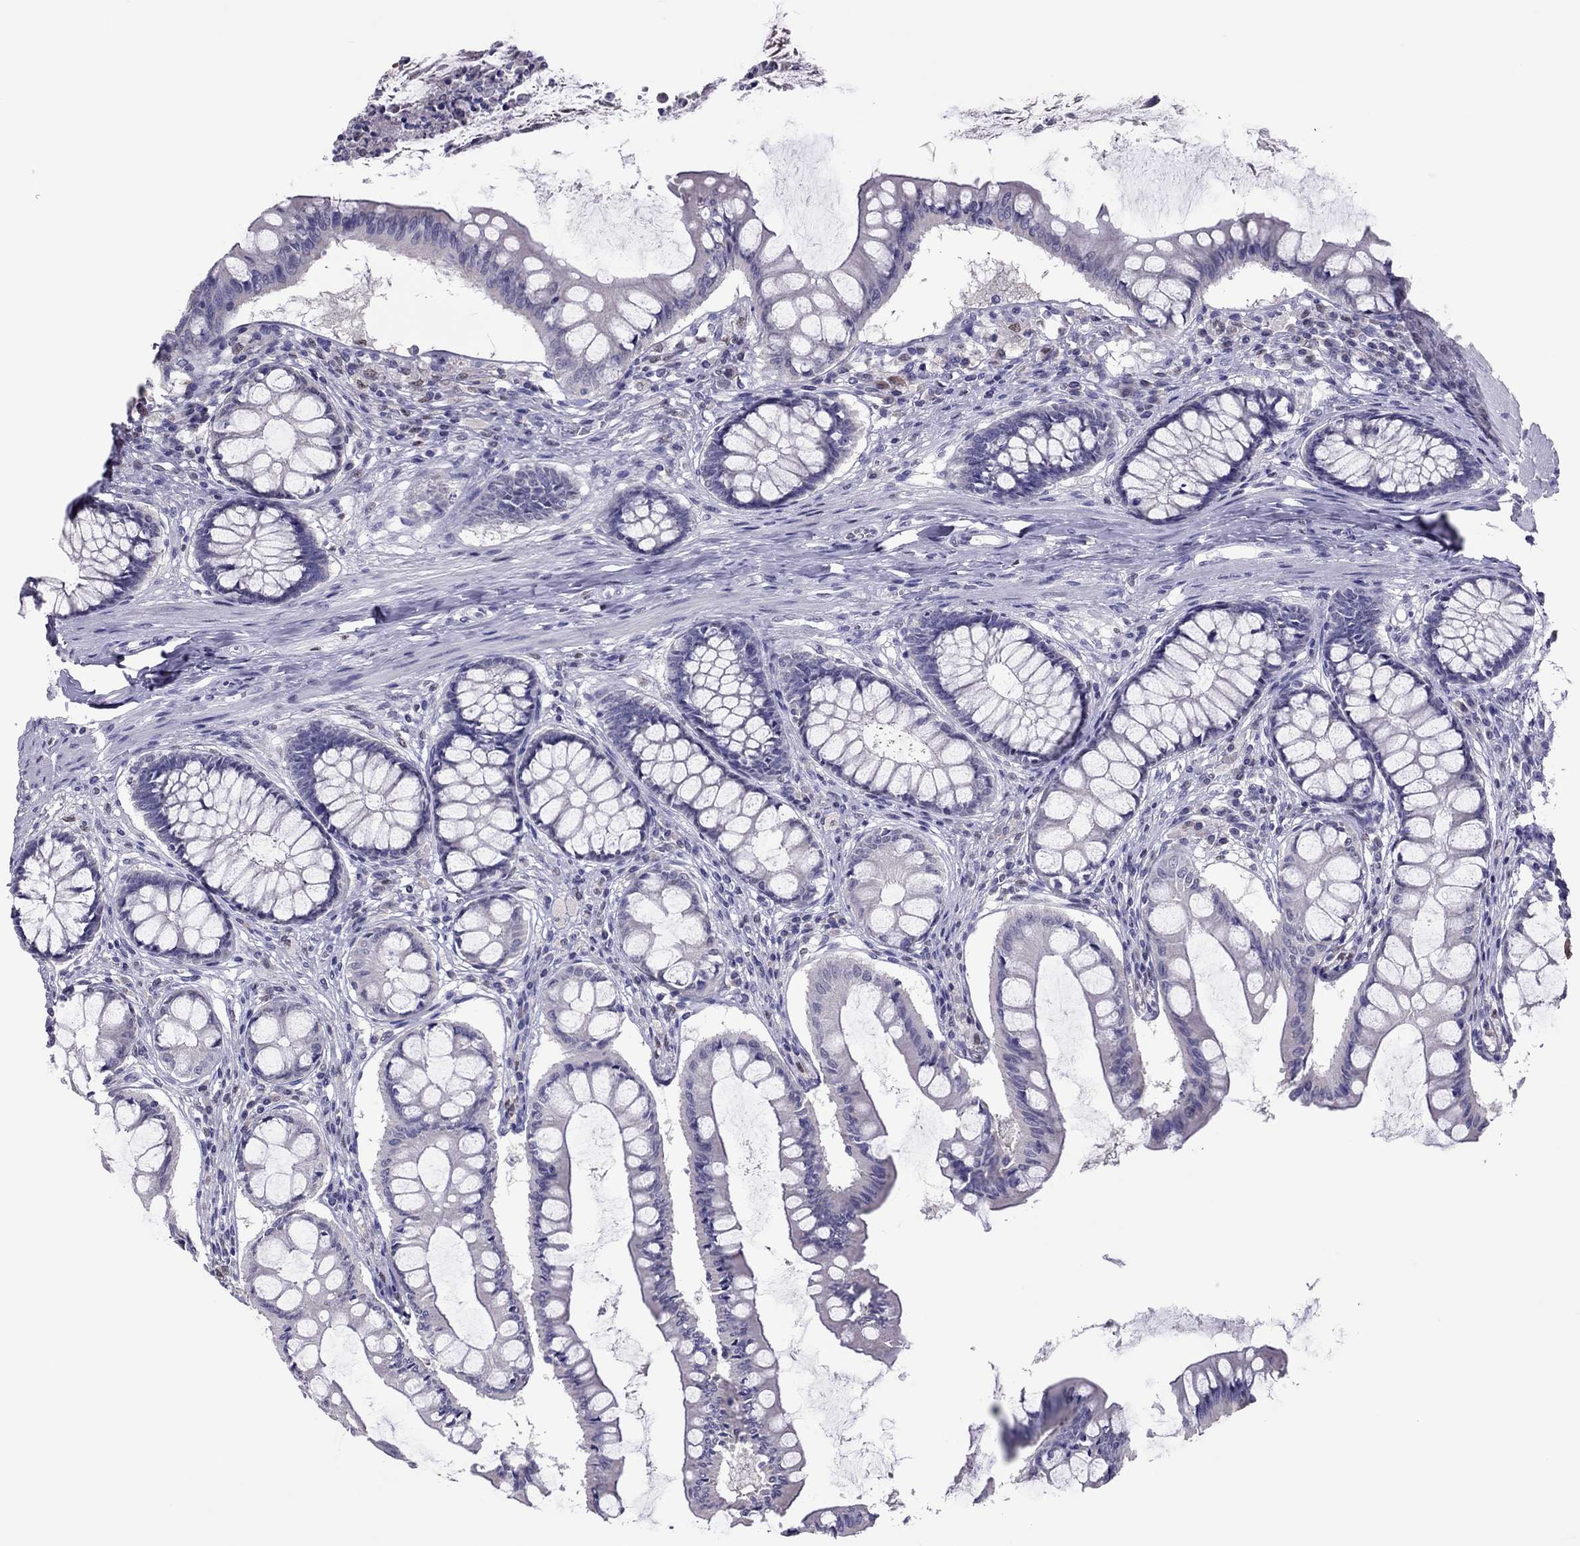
{"staining": {"intensity": "negative", "quantity": "none", "location": "none"}, "tissue": "colon", "cell_type": "Endothelial cells", "image_type": "normal", "snomed": [{"axis": "morphology", "description": "Normal tissue, NOS"}, {"axis": "topography", "description": "Colon"}], "caption": "IHC photomicrograph of benign human colon stained for a protein (brown), which demonstrates no expression in endothelial cells. (Stains: DAB immunohistochemistry with hematoxylin counter stain, Microscopy: brightfield microscopy at high magnification).", "gene": "SPINT3", "patient": {"sex": "female", "age": 65}}